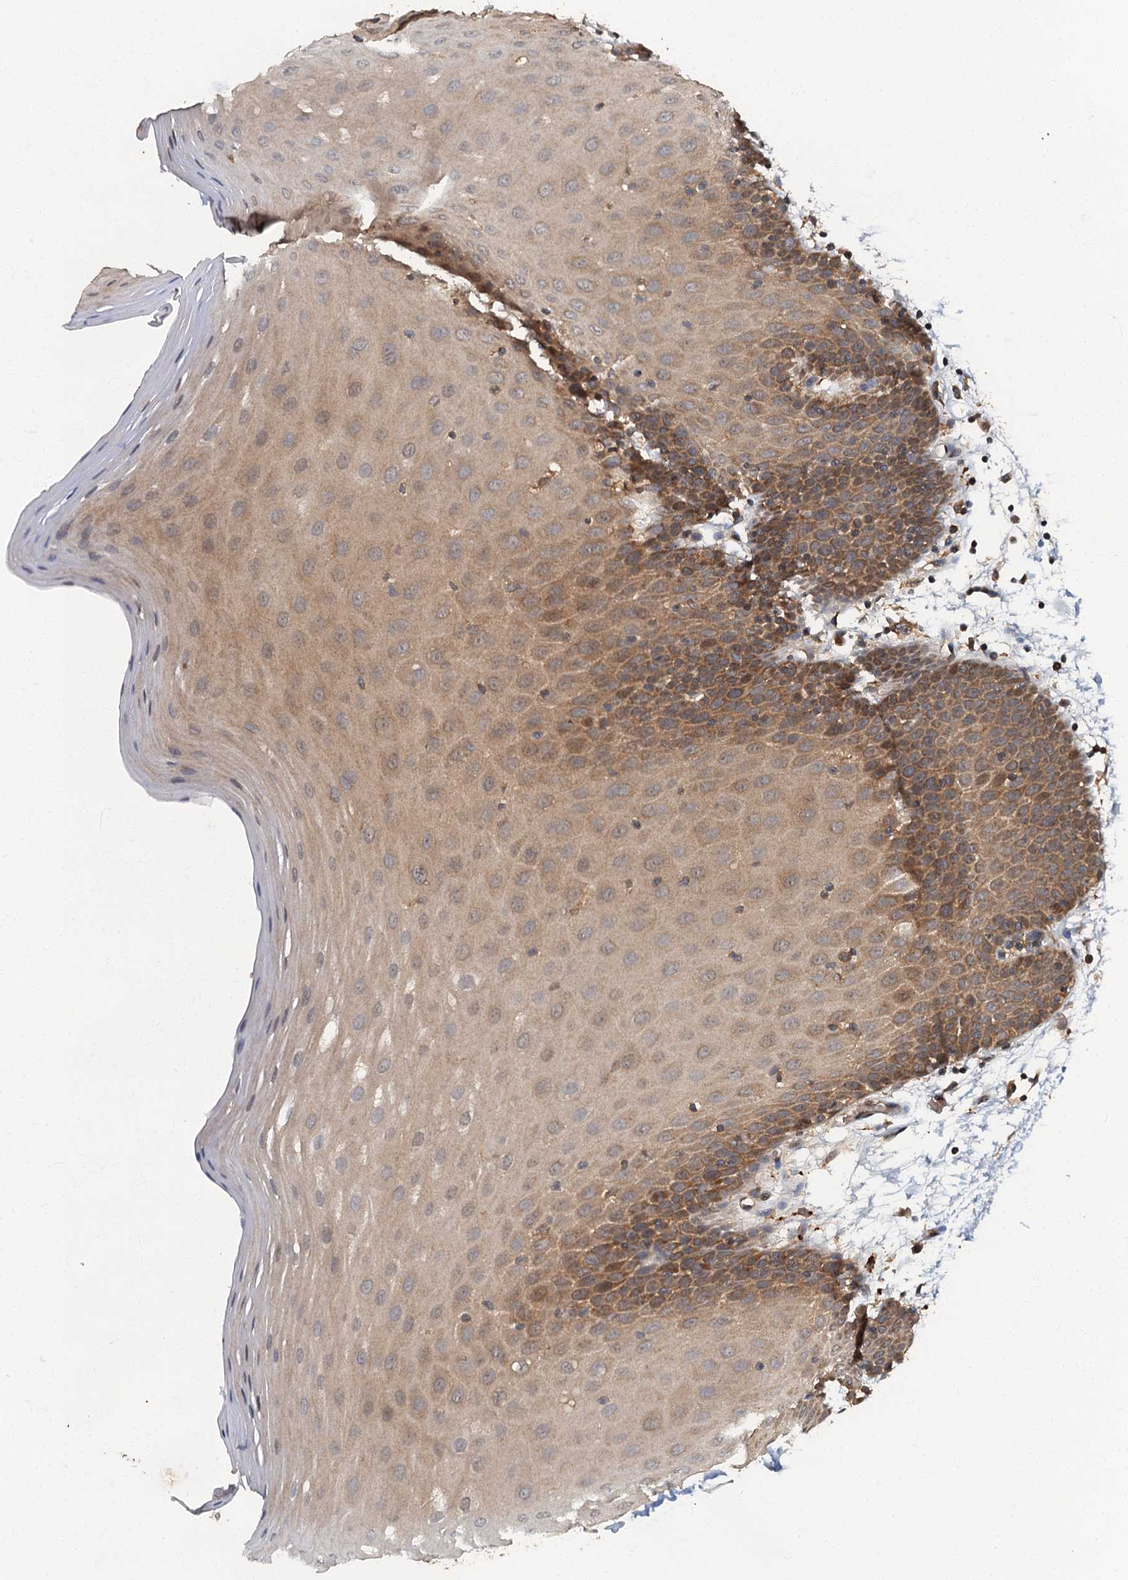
{"staining": {"intensity": "moderate", "quantity": ">75%", "location": "cytoplasmic/membranous"}, "tissue": "oral mucosa", "cell_type": "Squamous epithelial cells", "image_type": "normal", "snomed": [{"axis": "morphology", "description": "Normal tissue, NOS"}, {"axis": "topography", "description": "Skeletal muscle"}, {"axis": "topography", "description": "Oral tissue"}, {"axis": "topography", "description": "Salivary gland"}, {"axis": "topography", "description": "Peripheral nerve tissue"}], "caption": "Immunohistochemical staining of benign oral mucosa exhibits moderate cytoplasmic/membranous protein staining in approximately >75% of squamous epithelial cells.", "gene": "WDCP", "patient": {"sex": "male", "age": 54}}